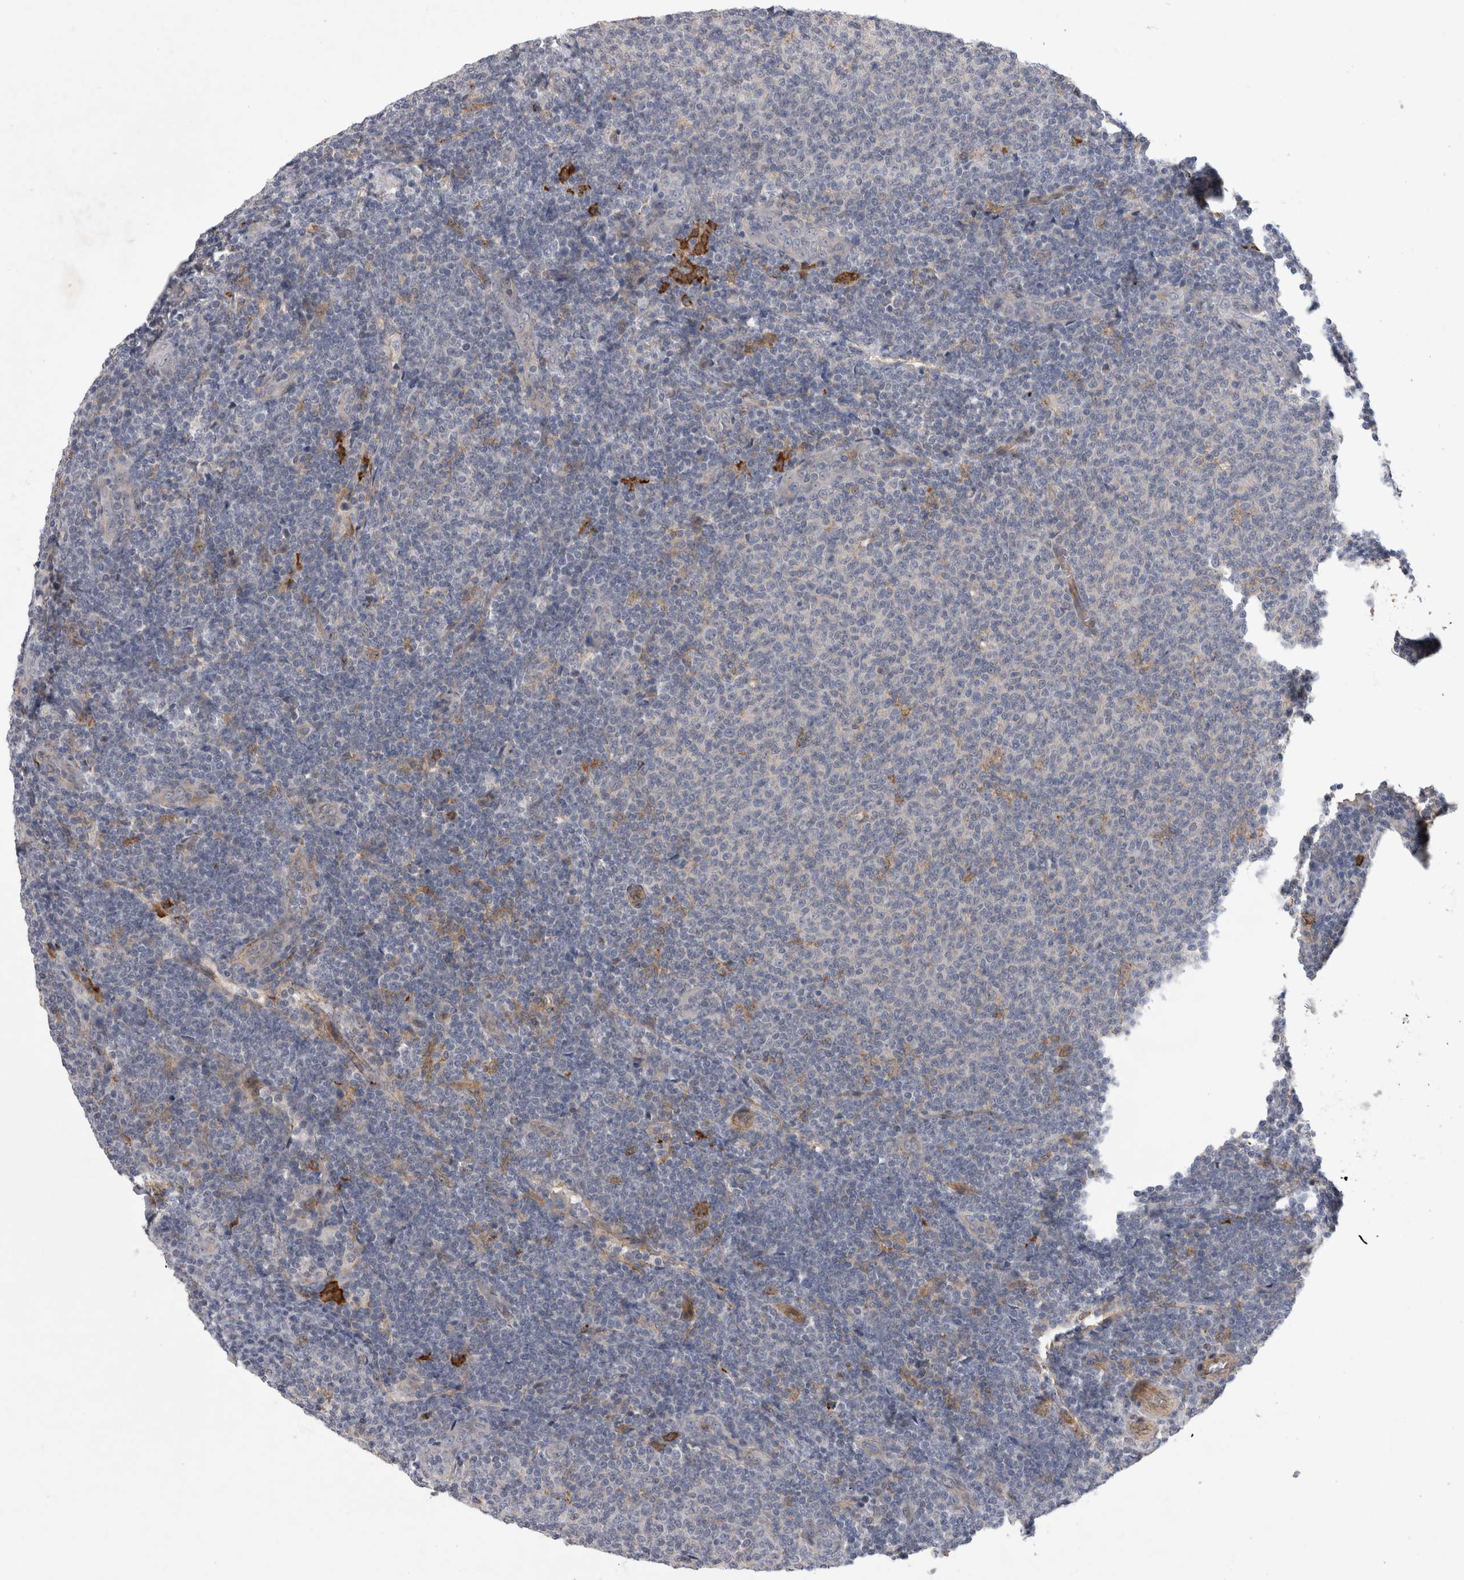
{"staining": {"intensity": "negative", "quantity": "none", "location": "none"}, "tissue": "lymphoma", "cell_type": "Tumor cells", "image_type": "cancer", "snomed": [{"axis": "morphology", "description": "Malignant lymphoma, non-Hodgkin's type, Low grade"}, {"axis": "topography", "description": "Lymph node"}], "caption": "There is no significant expression in tumor cells of malignant lymphoma, non-Hodgkin's type (low-grade).", "gene": "ANKFY1", "patient": {"sex": "male", "age": 66}}